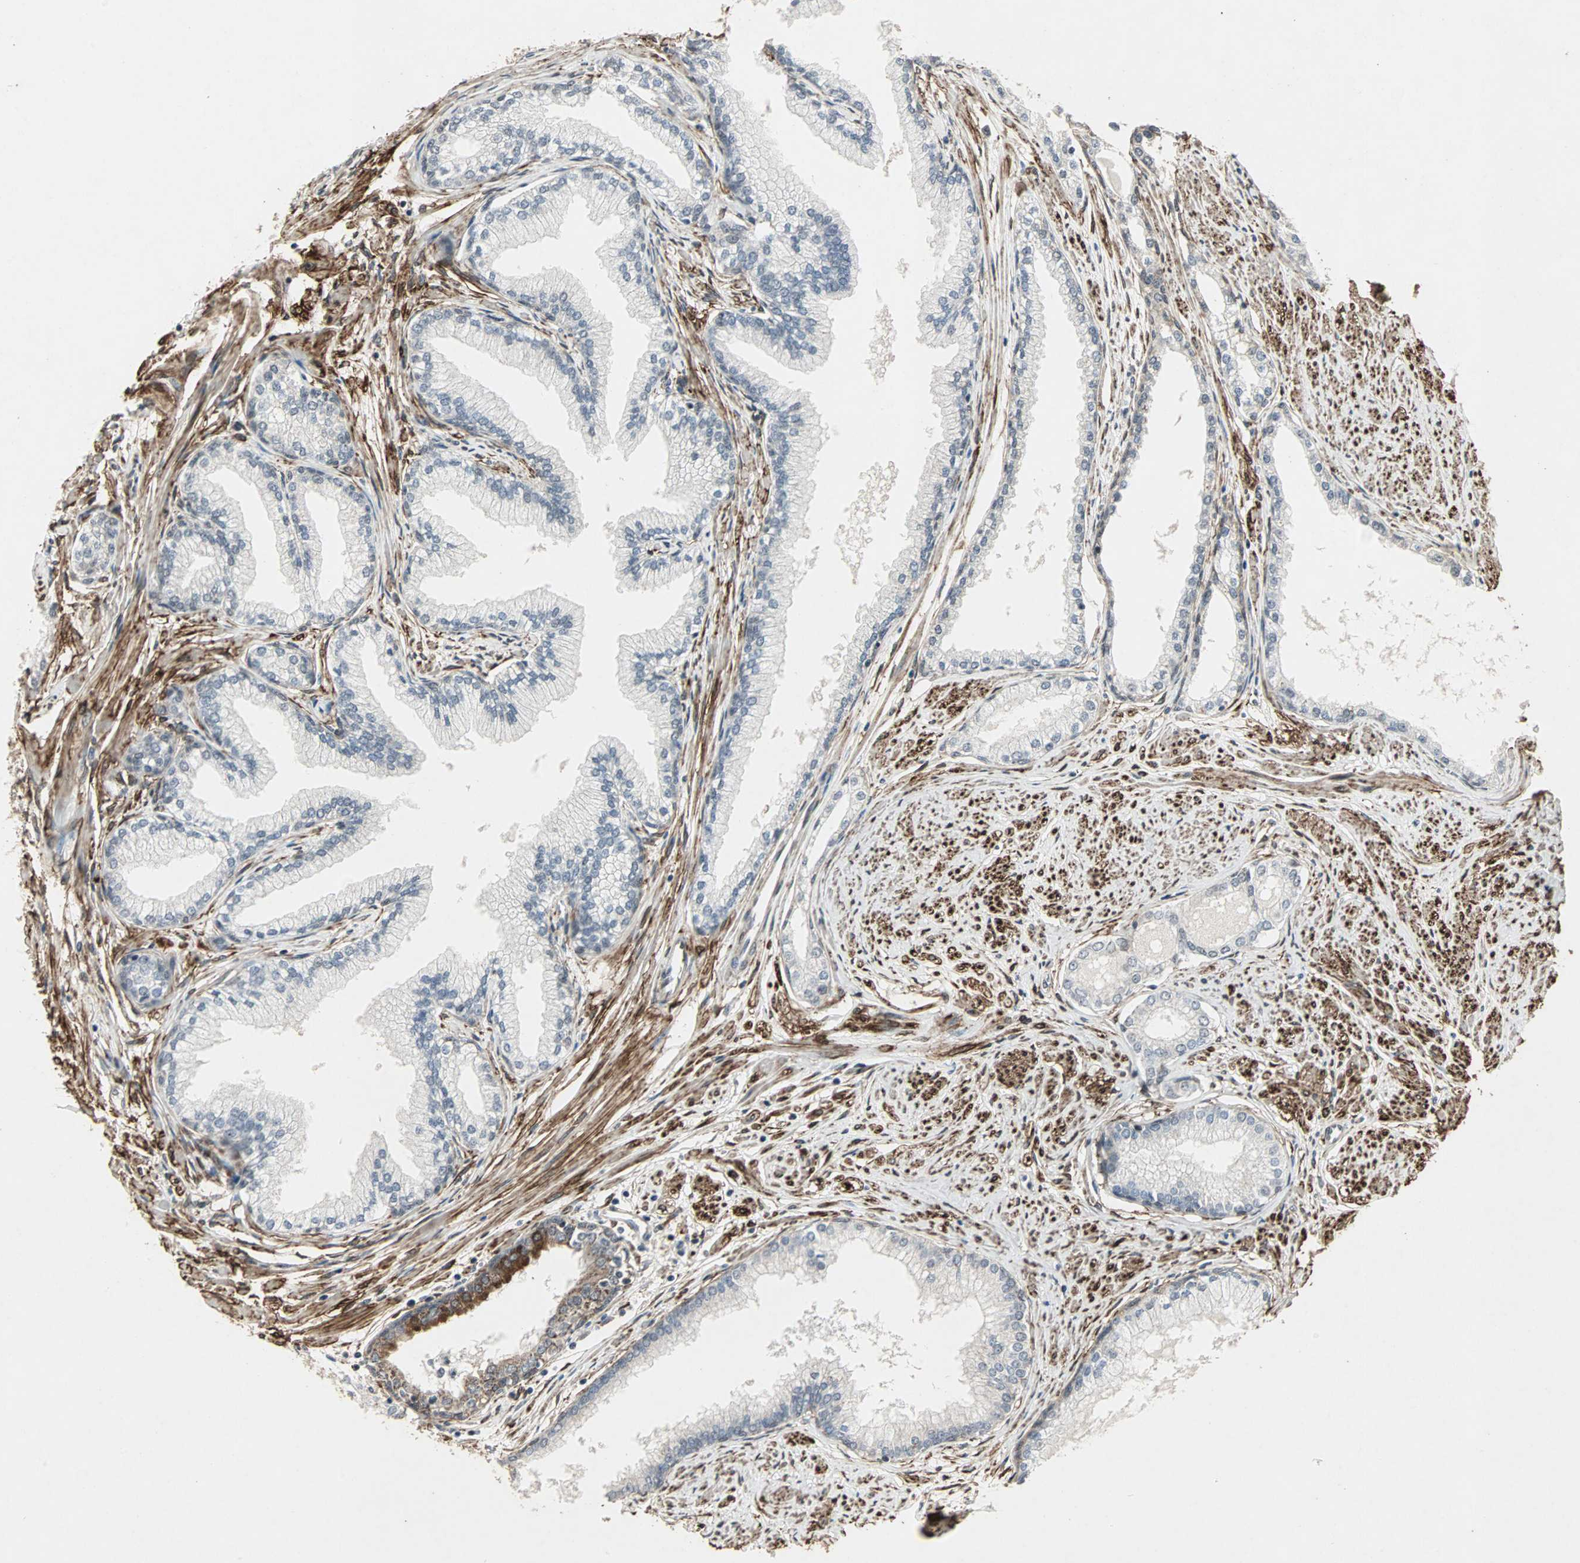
{"staining": {"intensity": "weak", "quantity": "25%-75%", "location": "cytoplasmic/membranous"}, "tissue": "prostate", "cell_type": "Glandular cells", "image_type": "normal", "snomed": [{"axis": "morphology", "description": "Normal tissue, NOS"}, {"axis": "topography", "description": "Prostate"}], "caption": "Immunohistochemistry image of unremarkable prostate stained for a protein (brown), which demonstrates low levels of weak cytoplasmic/membranous staining in about 25%-75% of glandular cells.", "gene": "TRPV4", "patient": {"sex": "male", "age": 64}}